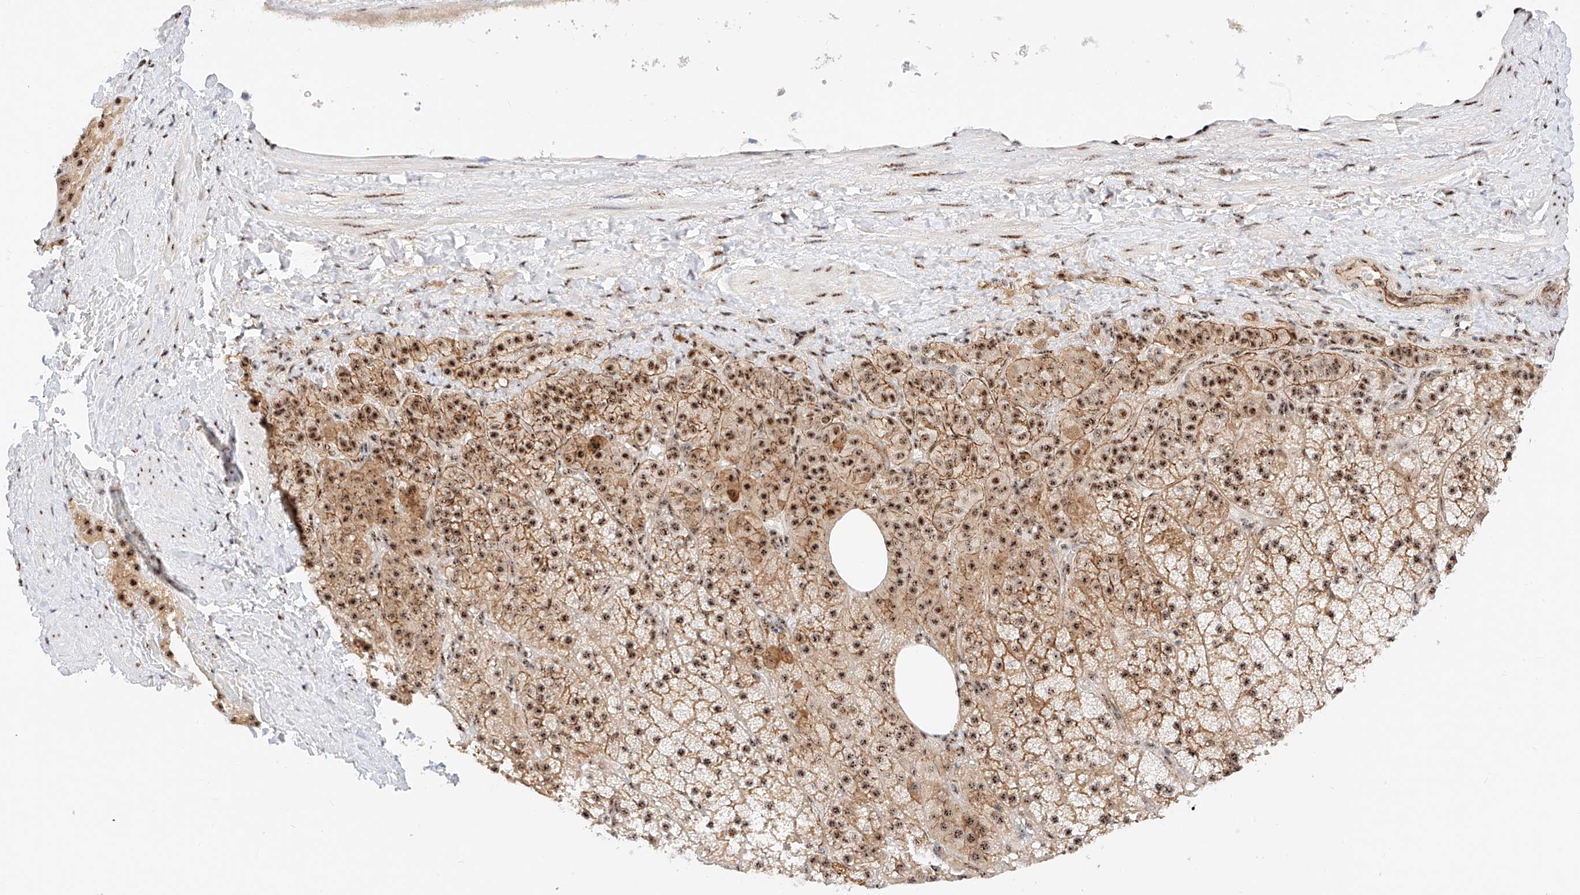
{"staining": {"intensity": "strong", "quantity": ">75%", "location": "cytoplasmic/membranous,nuclear"}, "tissue": "adrenal gland", "cell_type": "Glandular cells", "image_type": "normal", "snomed": [{"axis": "morphology", "description": "Normal tissue, NOS"}, {"axis": "topography", "description": "Adrenal gland"}], "caption": "Protein staining of normal adrenal gland exhibits strong cytoplasmic/membranous,nuclear staining in about >75% of glandular cells.", "gene": "ATXN7L2", "patient": {"sex": "female", "age": 59}}